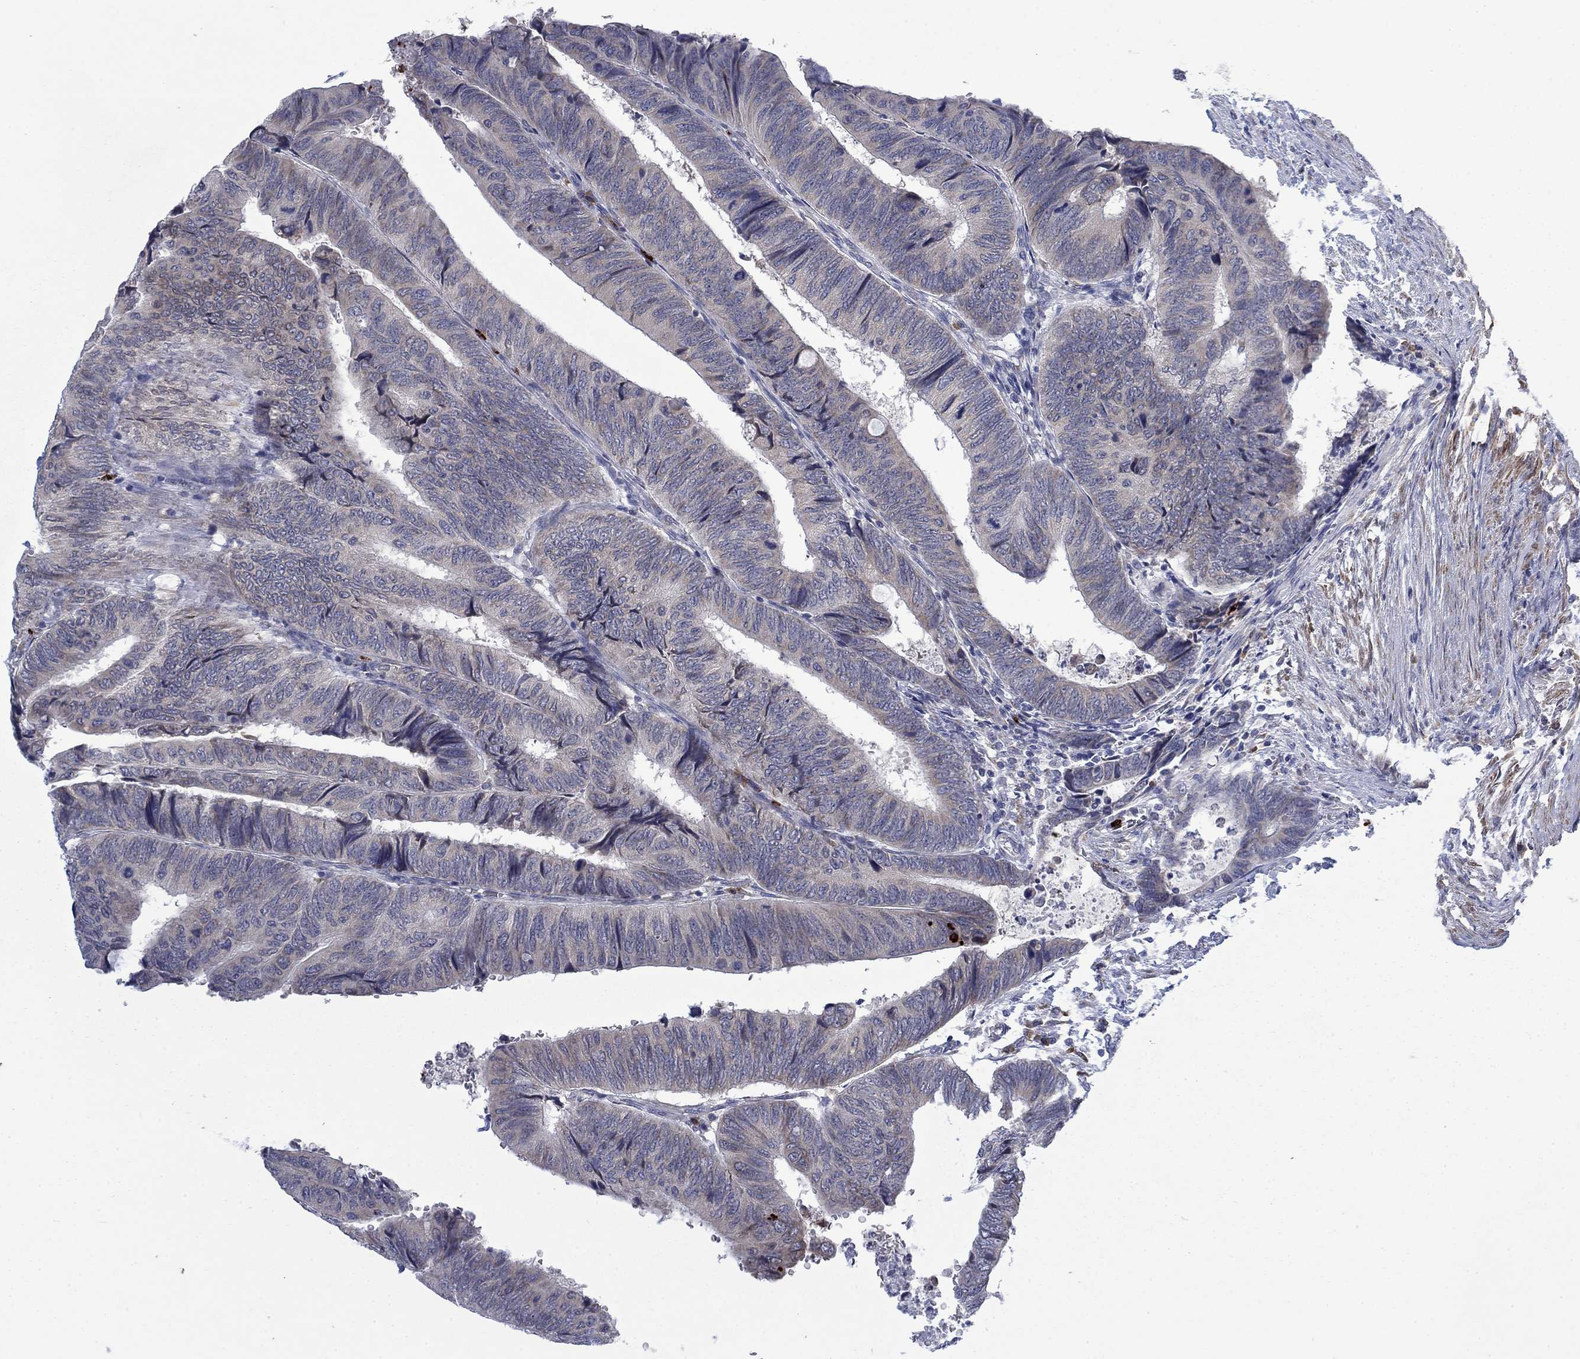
{"staining": {"intensity": "negative", "quantity": "none", "location": "none"}, "tissue": "colorectal cancer", "cell_type": "Tumor cells", "image_type": "cancer", "snomed": [{"axis": "morphology", "description": "Normal tissue, NOS"}, {"axis": "morphology", "description": "Adenocarcinoma, NOS"}, {"axis": "topography", "description": "Rectum"}, {"axis": "topography", "description": "Peripheral nerve tissue"}], "caption": "Colorectal cancer (adenocarcinoma) stained for a protein using immunohistochemistry (IHC) reveals no staining tumor cells.", "gene": "MTRFR", "patient": {"sex": "male", "age": 92}}